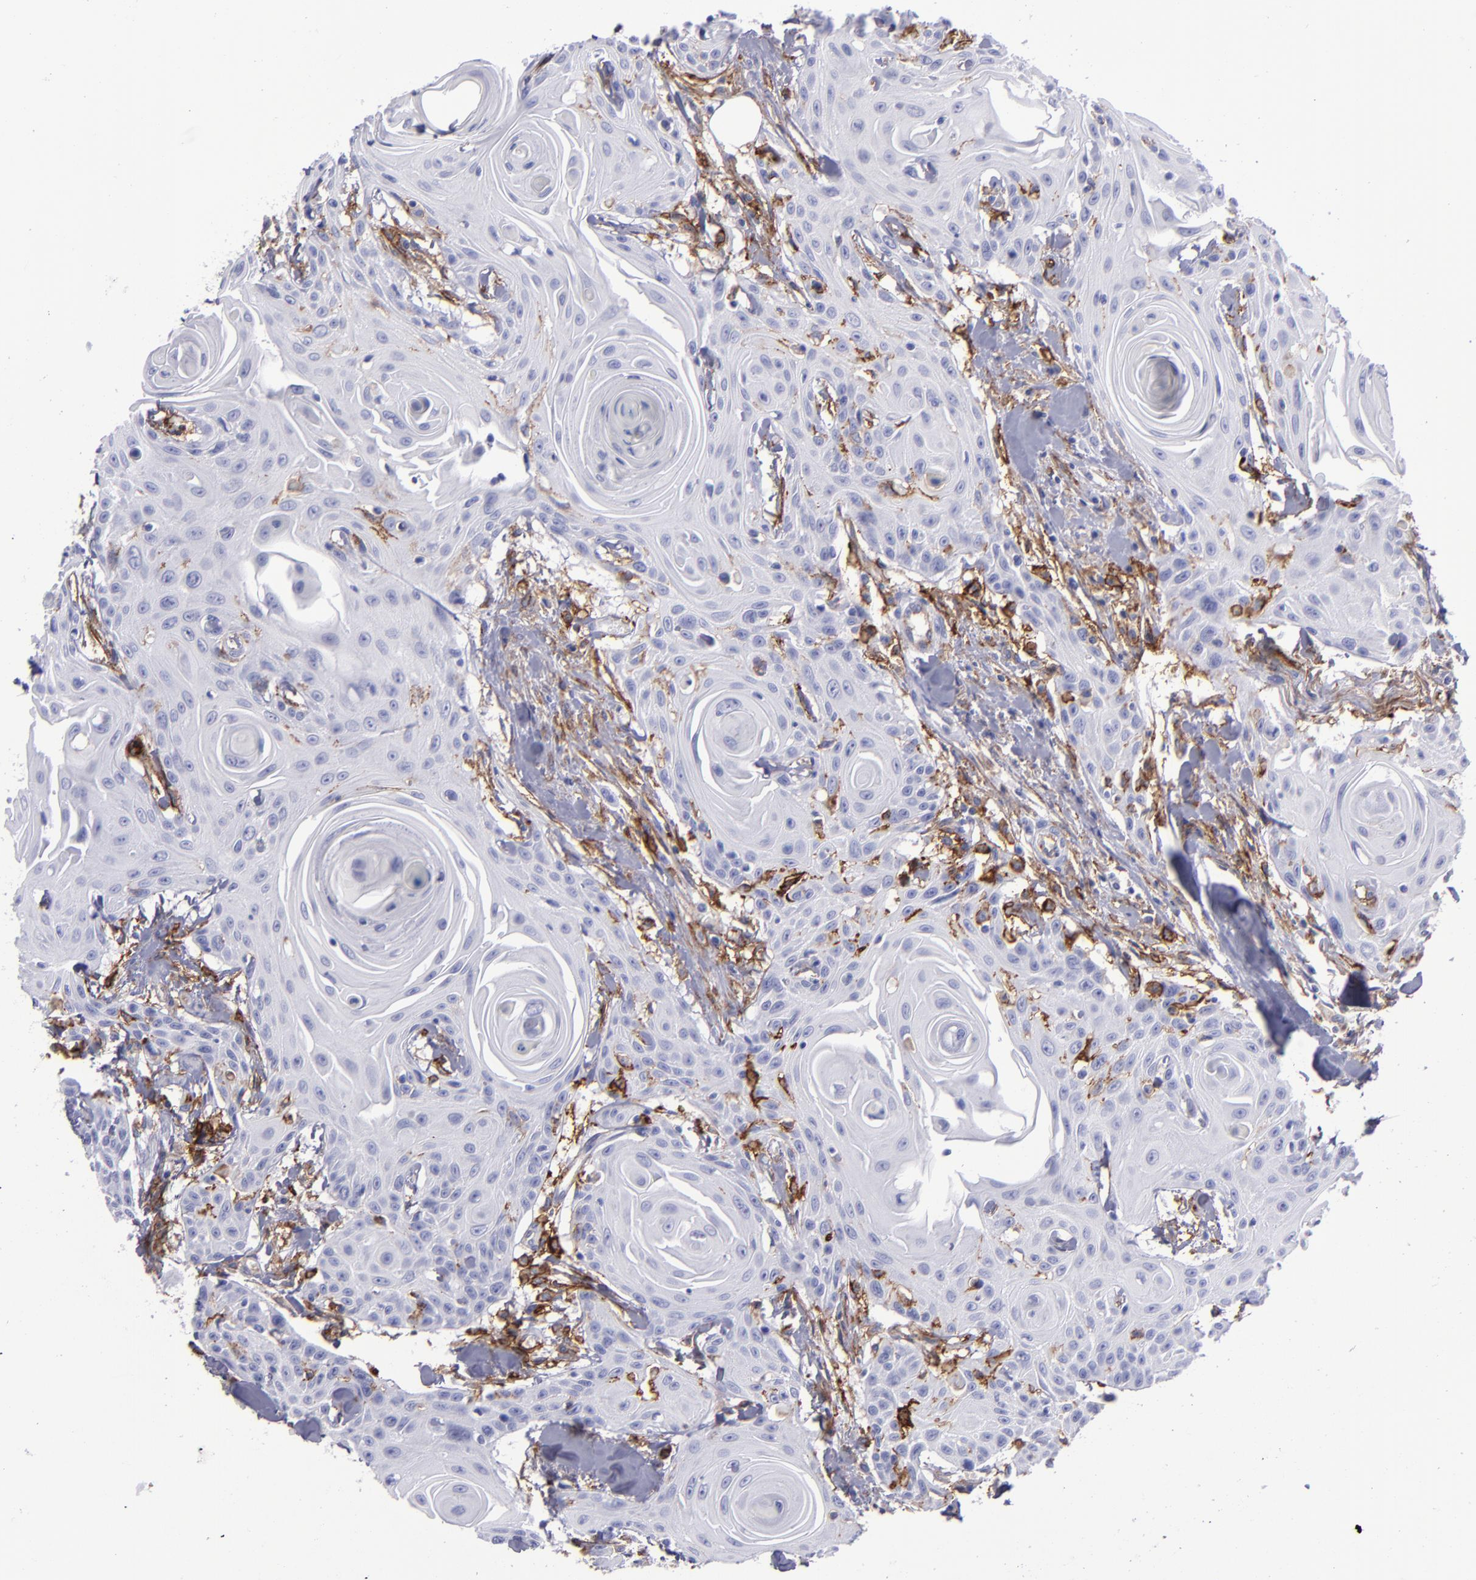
{"staining": {"intensity": "strong", "quantity": "<25%", "location": "cytoplasmic/membranous"}, "tissue": "head and neck cancer", "cell_type": "Tumor cells", "image_type": "cancer", "snomed": [{"axis": "morphology", "description": "Squamous cell carcinoma, NOS"}, {"axis": "morphology", "description": "Squamous cell carcinoma, metastatic, NOS"}, {"axis": "topography", "description": "Lymph node"}, {"axis": "topography", "description": "Salivary gland"}, {"axis": "topography", "description": "Head-Neck"}], "caption": "Squamous cell carcinoma (head and neck) stained for a protein shows strong cytoplasmic/membranous positivity in tumor cells. The staining was performed using DAB (3,3'-diaminobenzidine), with brown indicating positive protein expression. Nuclei are stained blue with hematoxylin.", "gene": "ACE", "patient": {"sex": "female", "age": 74}}